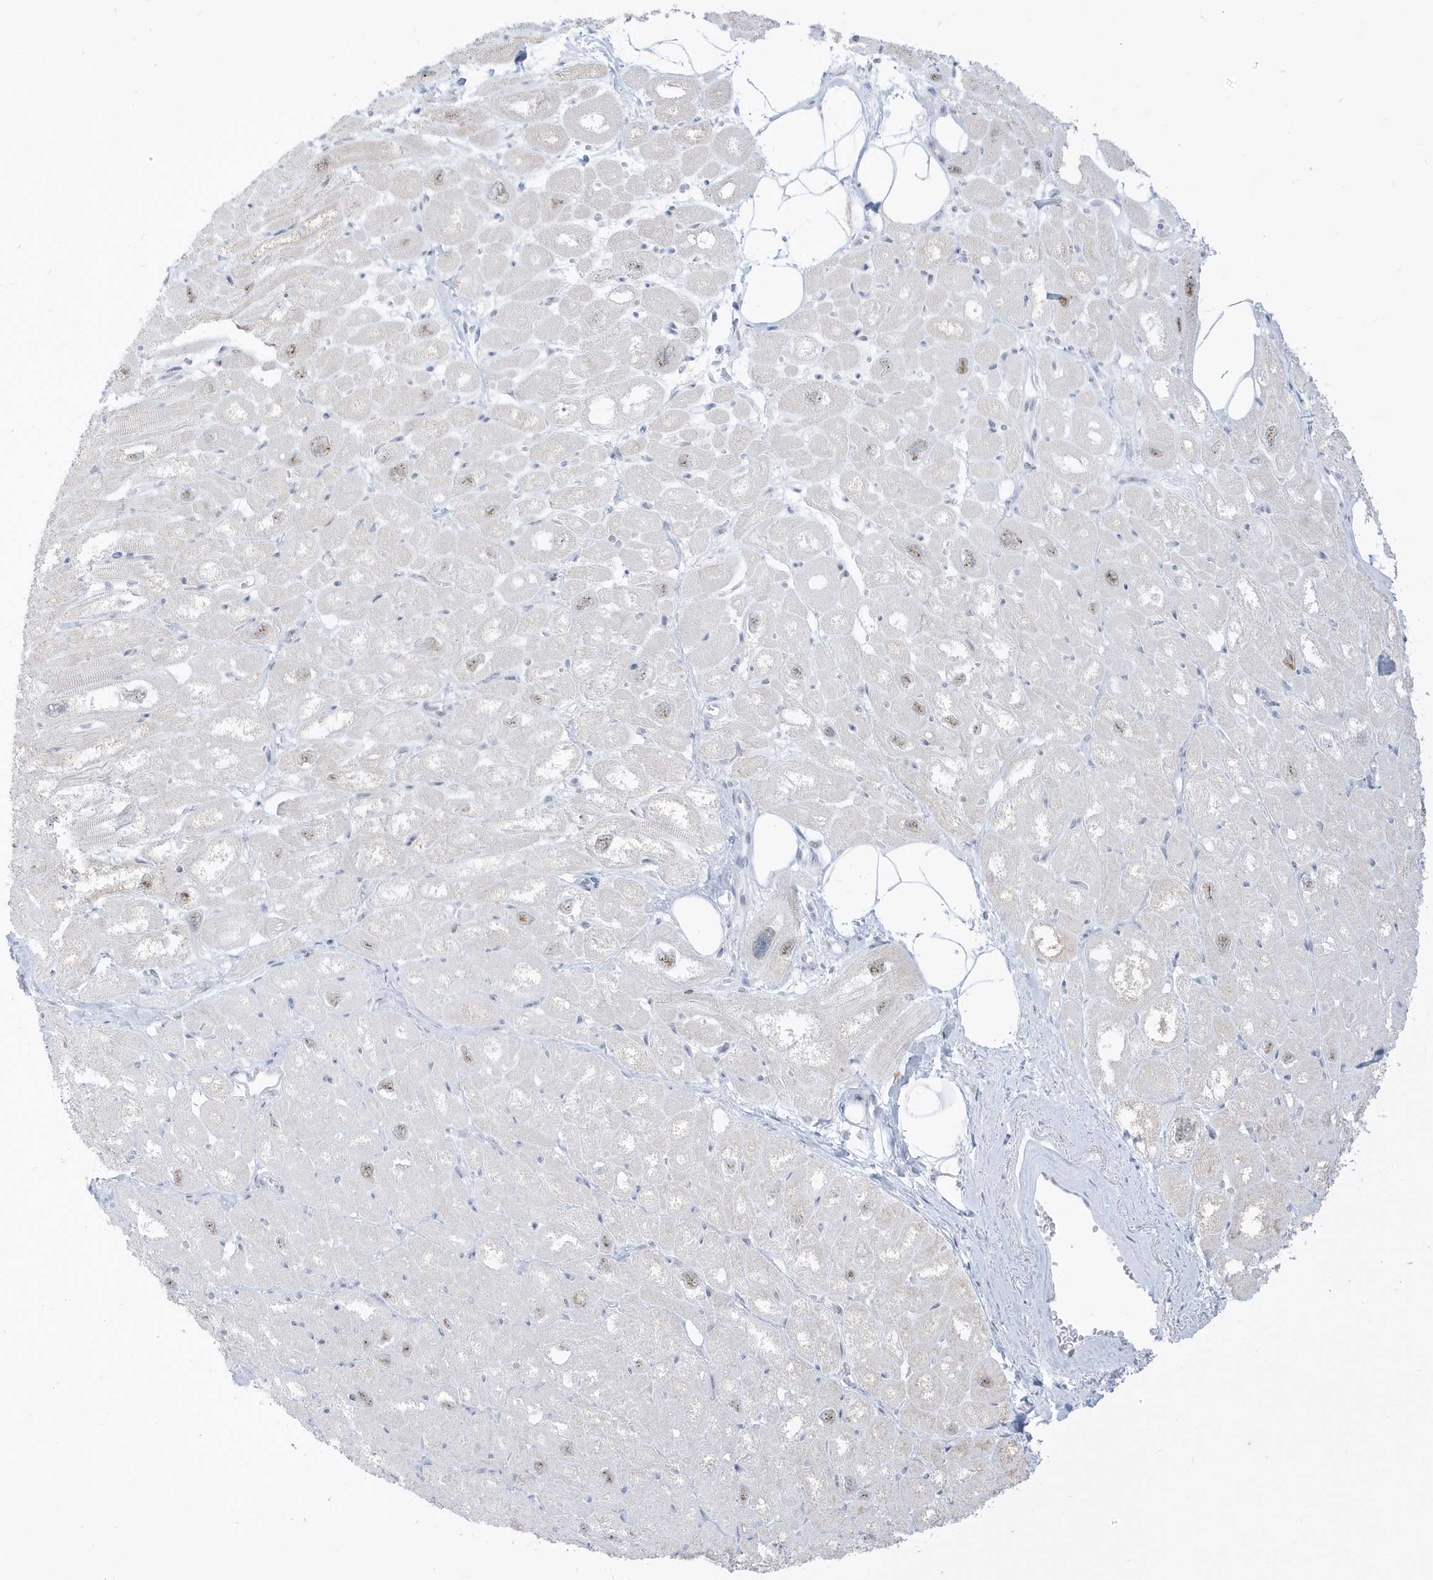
{"staining": {"intensity": "weak", "quantity": "<25%", "location": "nuclear"}, "tissue": "heart muscle", "cell_type": "Cardiomyocytes", "image_type": "normal", "snomed": [{"axis": "morphology", "description": "Normal tissue, NOS"}, {"axis": "topography", "description": "Heart"}], "caption": "This is an immunohistochemistry photomicrograph of unremarkable heart muscle. There is no staining in cardiomyocytes.", "gene": "PLEKHN1", "patient": {"sex": "male", "age": 50}}